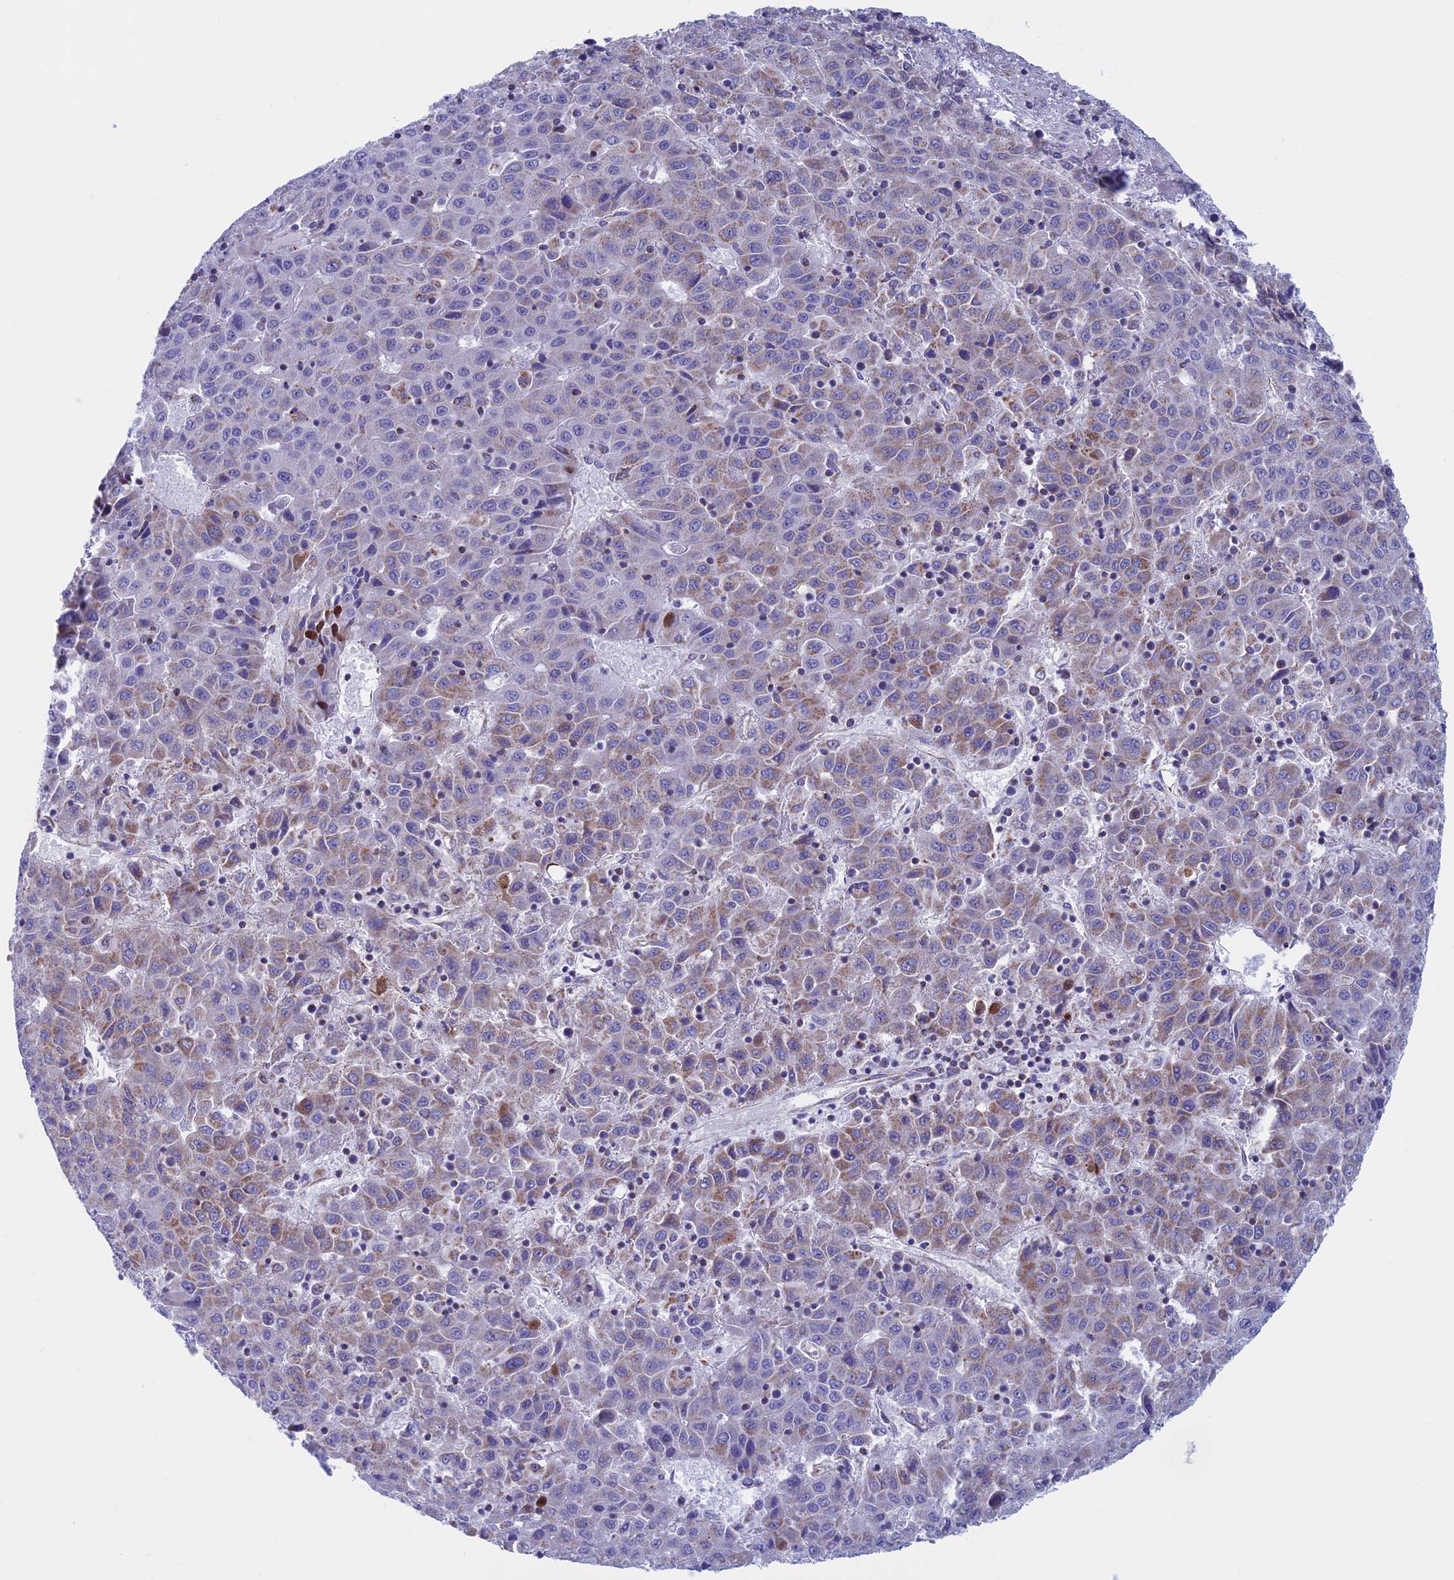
{"staining": {"intensity": "weak", "quantity": "25%-75%", "location": "cytoplasmic/membranous"}, "tissue": "liver cancer", "cell_type": "Tumor cells", "image_type": "cancer", "snomed": [{"axis": "morphology", "description": "Carcinoma, Hepatocellular, NOS"}, {"axis": "topography", "description": "Liver"}], "caption": "Weak cytoplasmic/membranous protein expression is seen in about 25%-75% of tumor cells in hepatocellular carcinoma (liver).", "gene": "NDUFB9", "patient": {"sex": "female", "age": 53}}